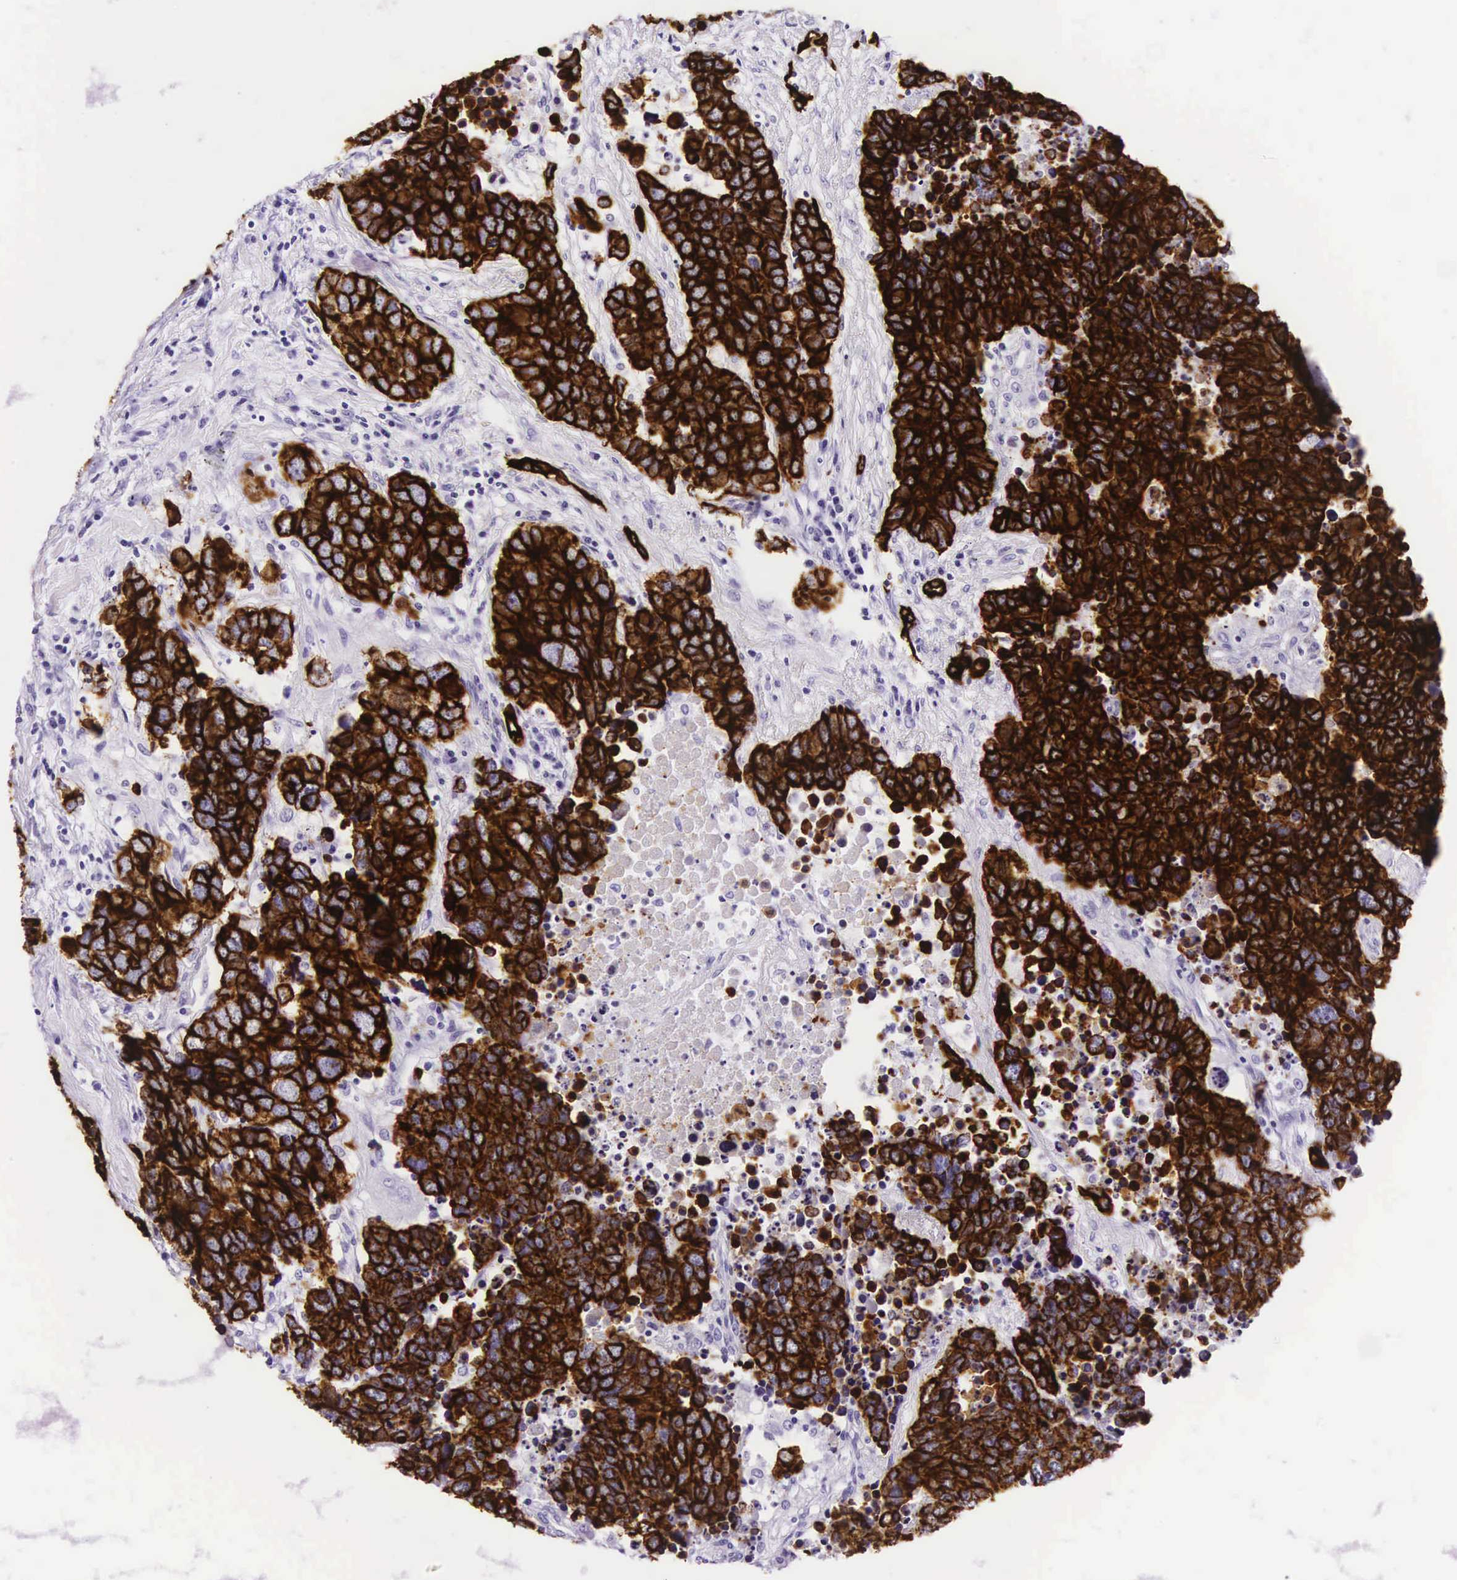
{"staining": {"intensity": "strong", "quantity": ">75%", "location": "cytoplasmic/membranous"}, "tissue": "lung cancer", "cell_type": "Tumor cells", "image_type": "cancer", "snomed": [{"axis": "morphology", "description": "Carcinoid, malignant, NOS"}, {"axis": "topography", "description": "Lung"}], "caption": "Tumor cells show strong cytoplasmic/membranous staining in about >75% of cells in lung cancer (carcinoid (malignant)). (IHC, brightfield microscopy, high magnification).", "gene": "KRT18", "patient": {"sex": "male", "age": 60}}